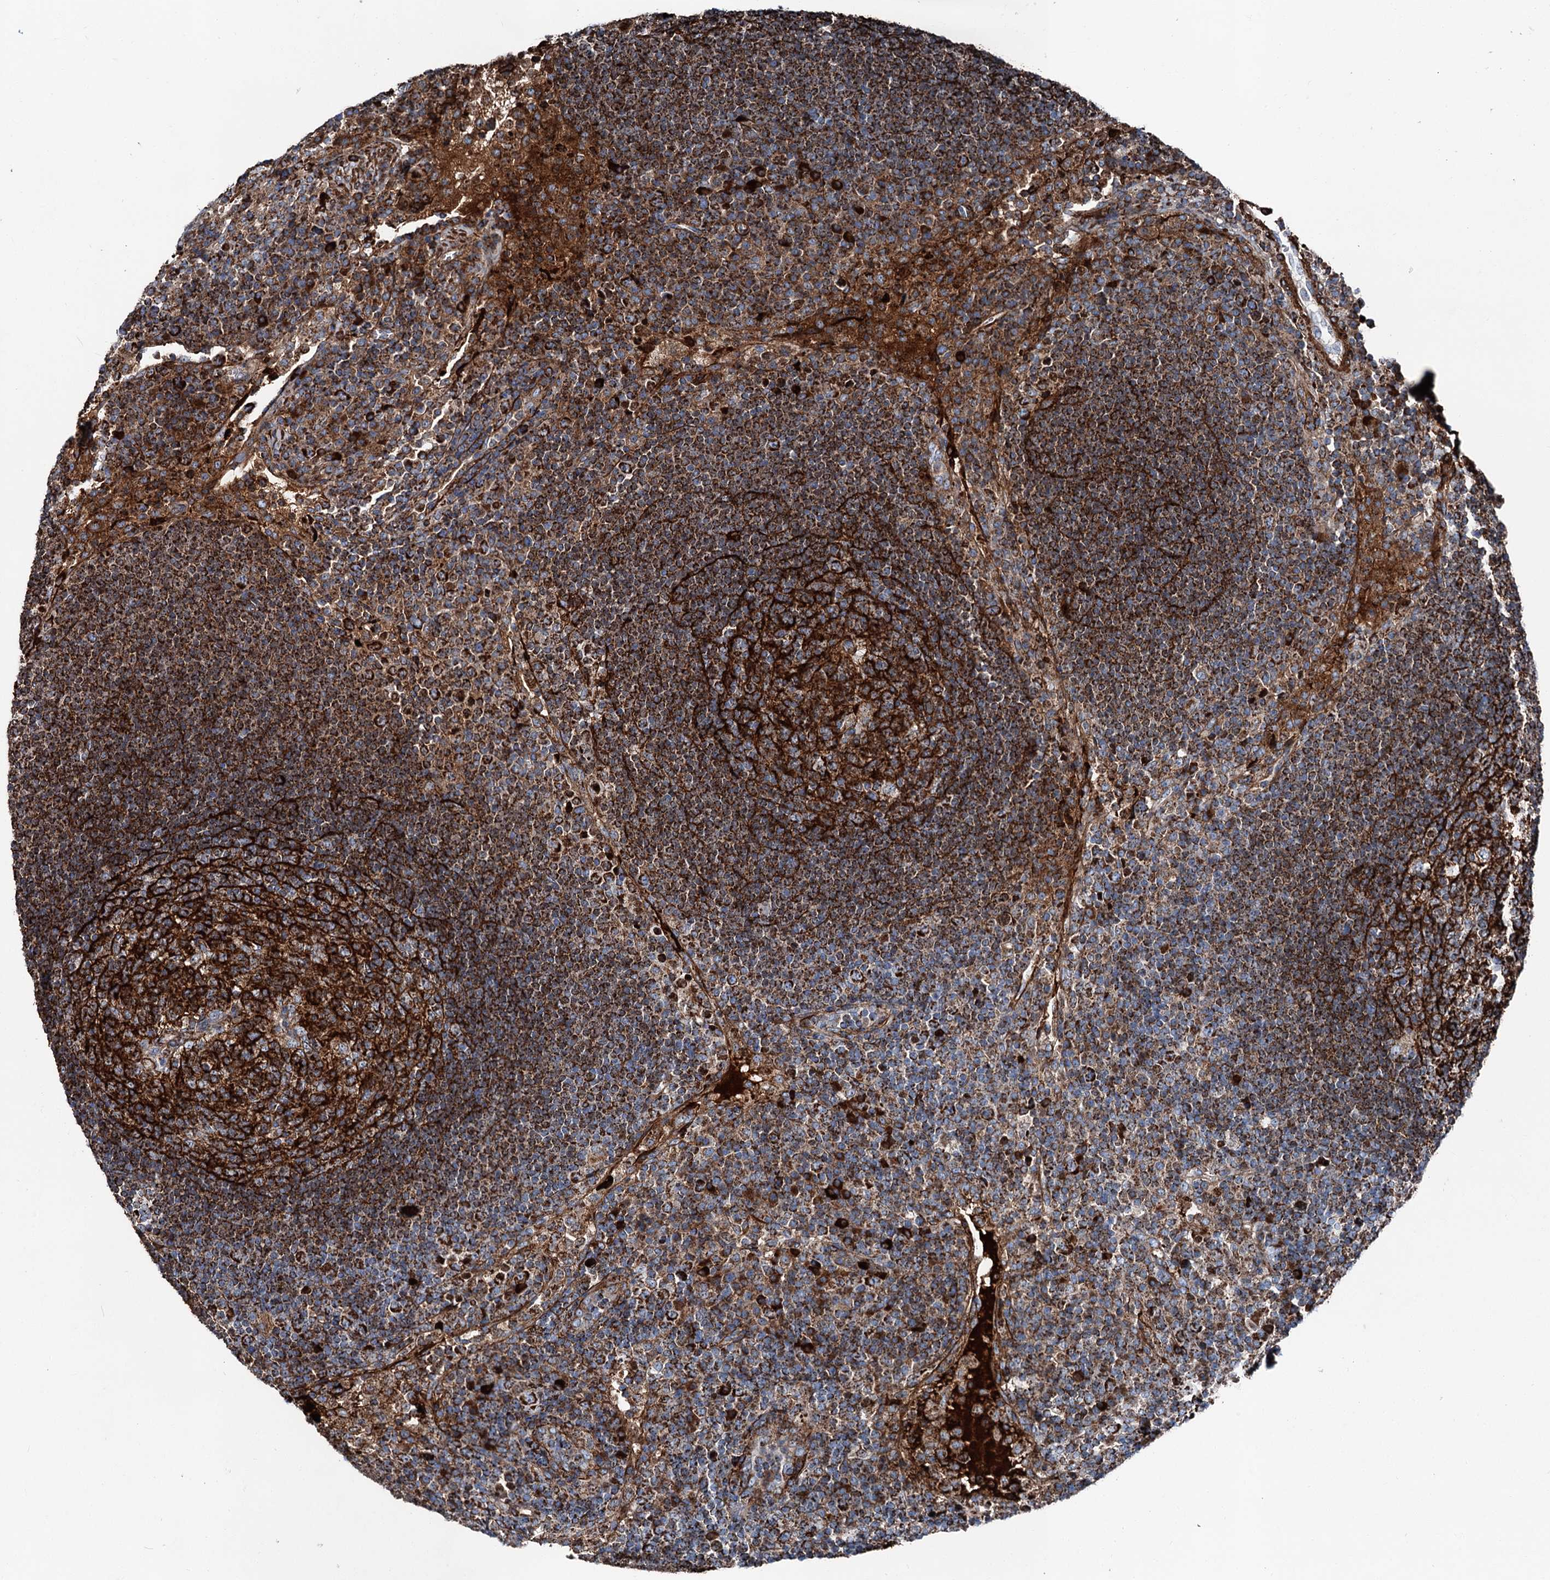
{"staining": {"intensity": "strong", "quantity": ">75%", "location": "cytoplasmic/membranous"}, "tissue": "lymph node", "cell_type": "Germinal center cells", "image_type": "normal", "snomed": [{"axis": "morphology", "description": "Normal tissue, NOS"}, {"axis": "topography", "description": "Lymph node"}], "caption": "IHC of unremarkable lymph node reveals high levels of strong cytoplasmic/membranous positivity in about >75% of germinal center cells.", "gene": "DDIAS", "patient": {"sex": "female", "age": 53}}